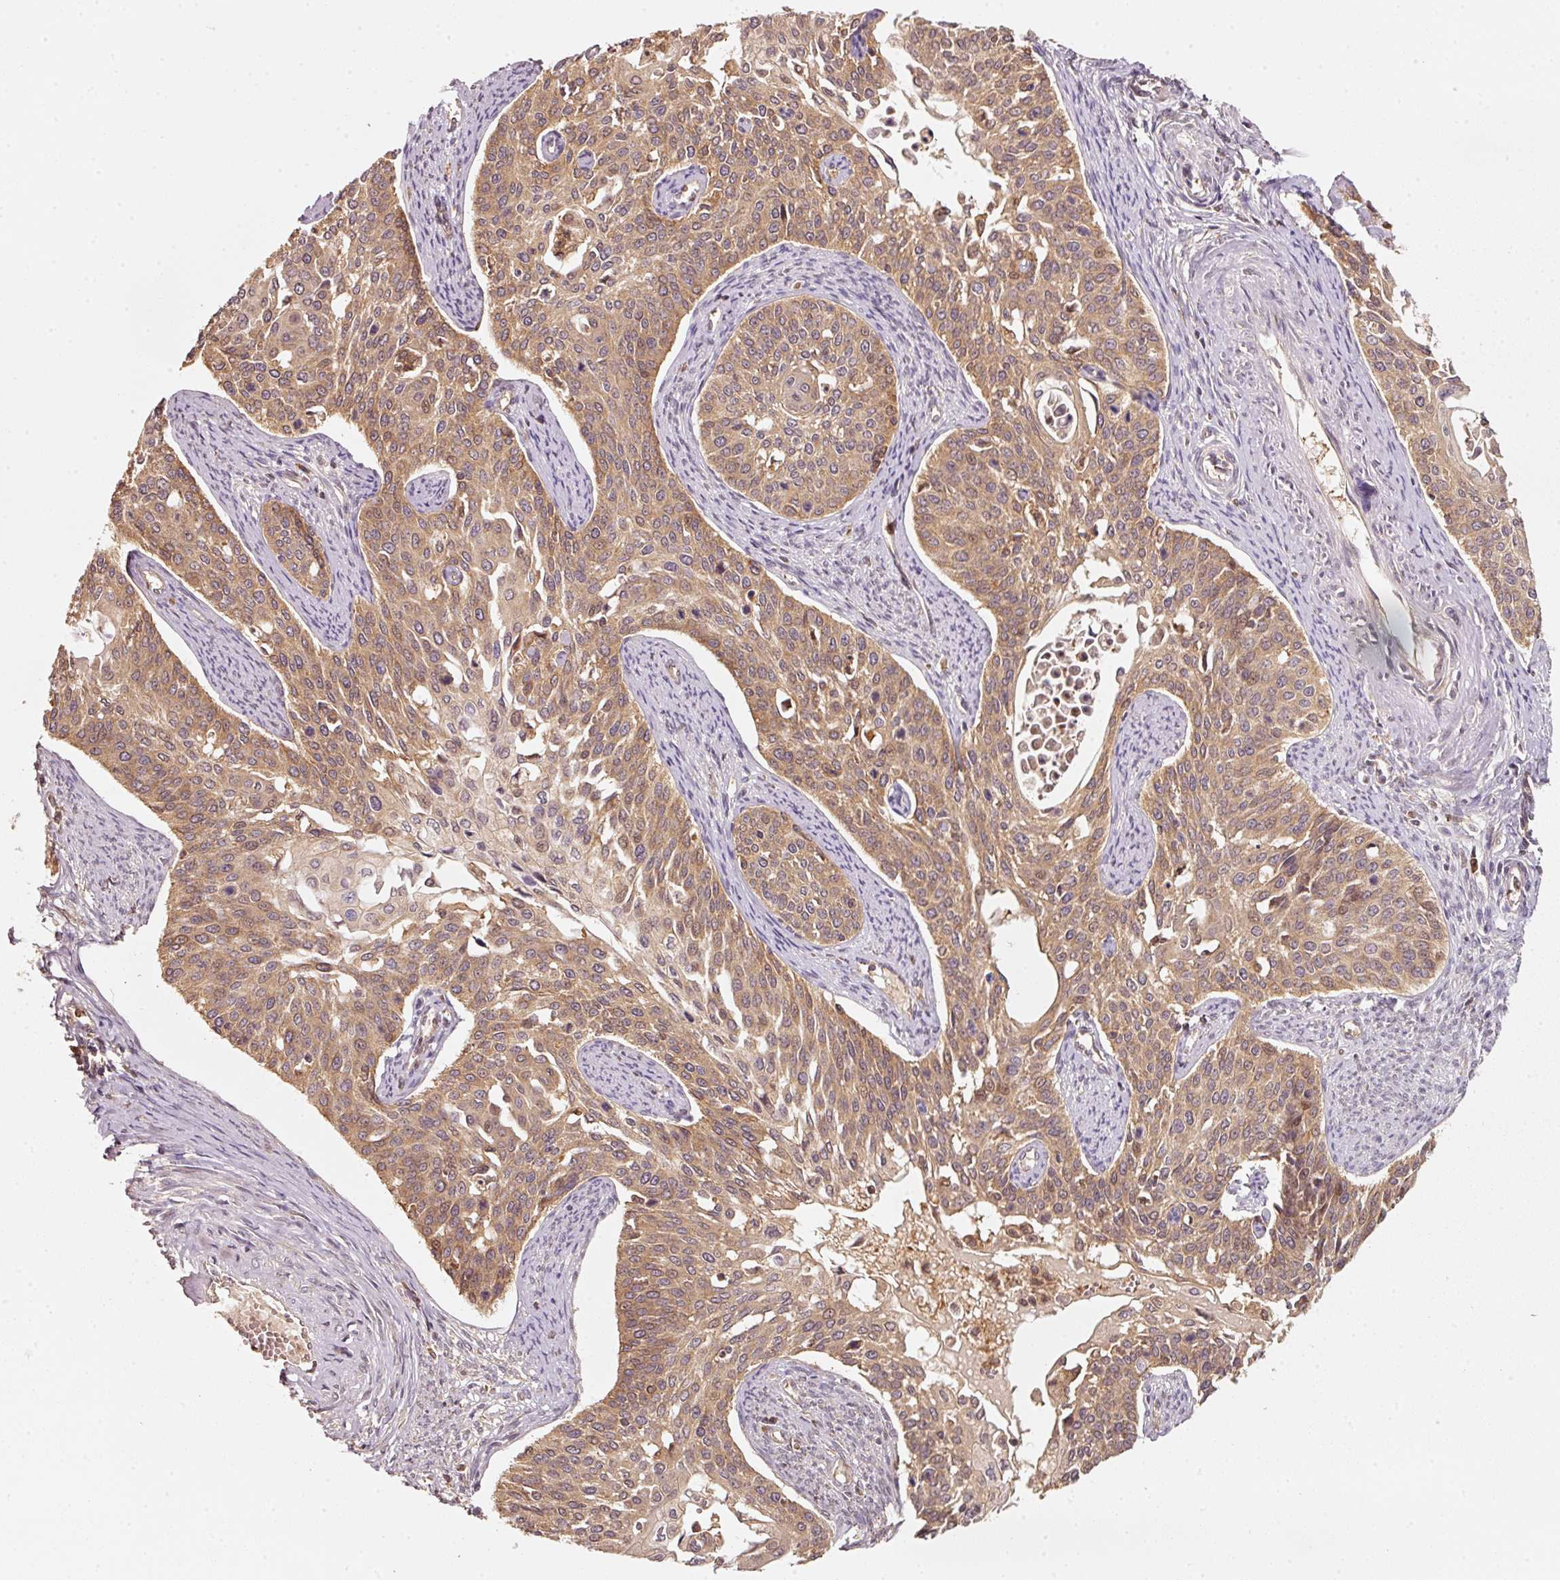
{"staining": {"intensity": "moderate", "quantity": ">75%", "location": "cytoplasmic/membranous"}, "tissue": "cervical cancer", "cell_type": "Tumor cells", "image_type": "cancer", "snomed": [{"axis": "morphology", "description": "Squamous cell carcinoma, NOS"}, {"axis": "topography", "description": "Cervix"}], "caption": "Protein staining of cervical squamous cell carcinoma tissue demonstrates moderate cytoplasmic/membranous expression in approximately >75% of tumor cells.", "gene": "RRAS2", "patient": {"sex": "female", "age": 44}}